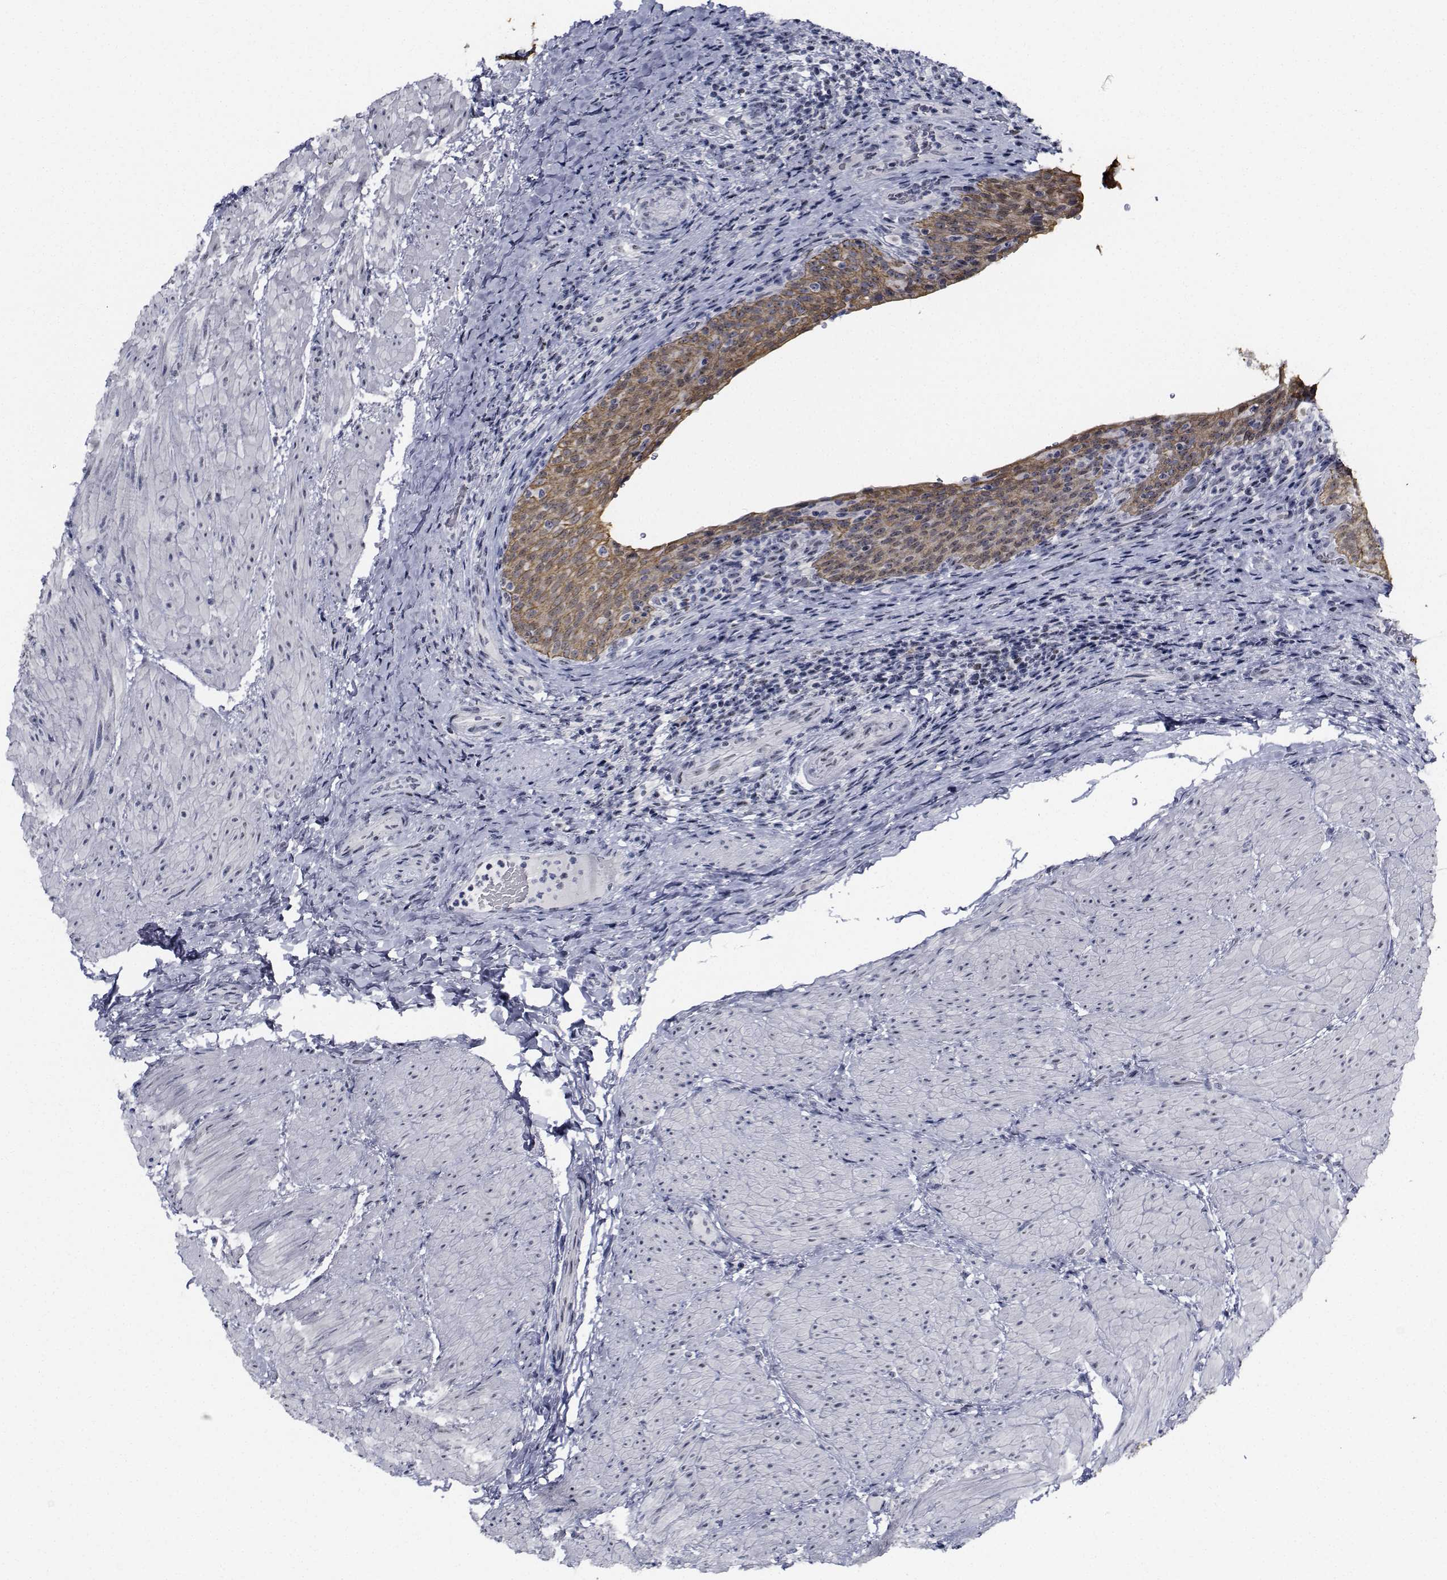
{"staining": {"intensity": "moderate", "quantity": ">75%", "location": "cytoplasmic/membranous,nuclear"}, "tissue": "urinary bladder", "cell_type": "Urothelial cells", "image_type": "normal", "snomed": [{"axis": "morphology", "description": "Normal tissue, NOS"}, {"axis": "topography", "description": "Urinary bladder"}, {"axis": "topography", "description": "Peripheral nerve tissue"}], "caption": "A brown stain shows moderate cytoplasmic/membranous,nuclear staining of a protein in urothelial cells of benign urinary bladder. (DAB IHC, brown staining for protein, blue staining for nuclei).", "gene": "NVL", "patient": {"sex": "male", "age": 66}}